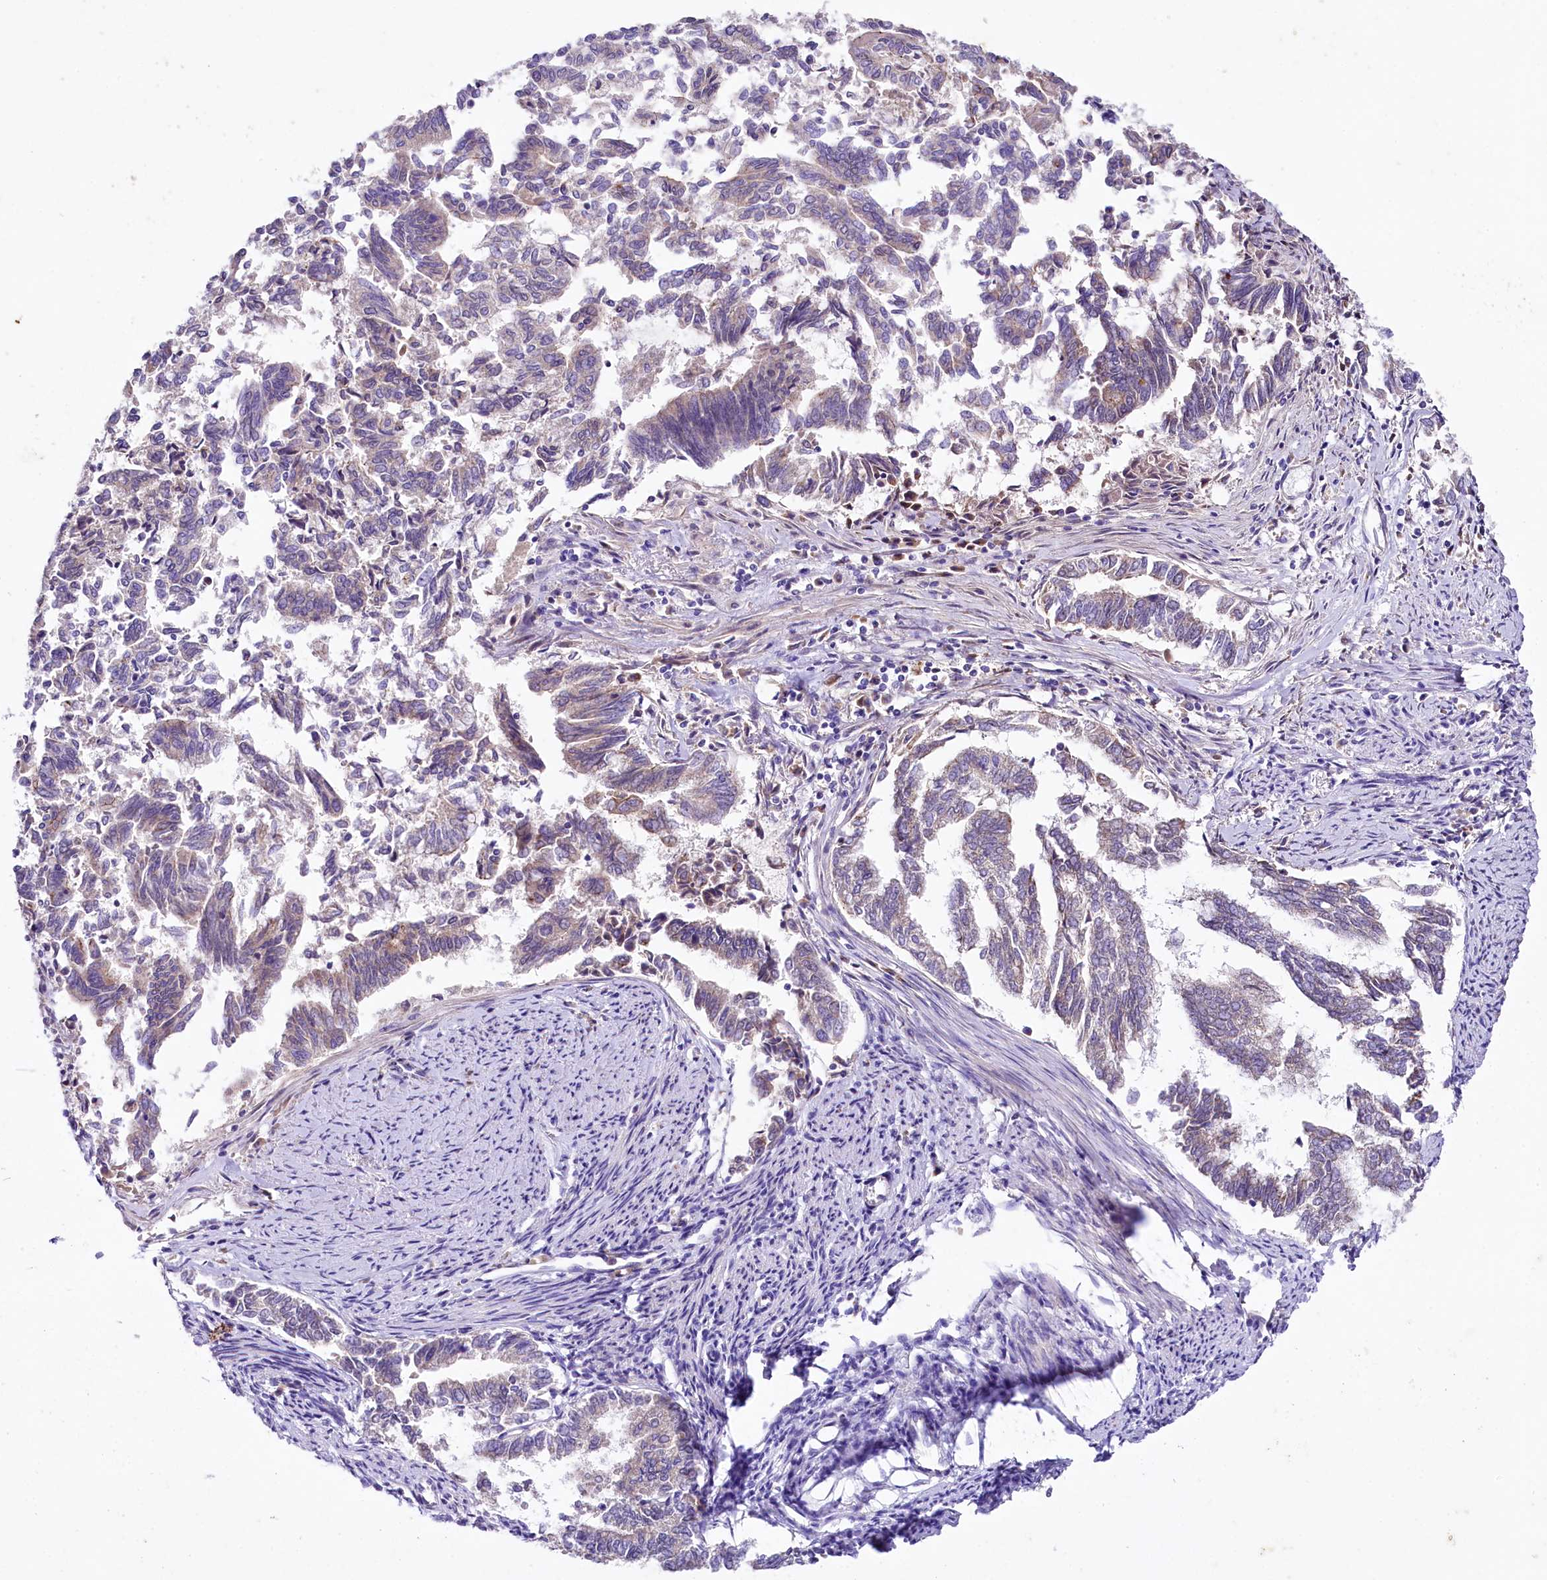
{"staining": {"intensity": "moderate", "quantity": "<25%", "location": "cytoplasmic/membranous"}, "tissue": "endometrial cancer", "cell_type": "Tumor cells", "image_type": "cancer", "snomed": [{"axis": "morphology", "description": "Adenocarcinoma, NOS"}, {"axis": "topography", "description": "Endometrium"}], "caption": "This histopathology image displays endometrial adenocarcinoma stained with immunohistochemistry (IHC) to label a protein in brown. The cytoplasmic/membranous of tumor cells show moderate positivity for the protein. Nuclei are counter-stained blue.", "gene": "SACM1L", "patient": {"sex": "female", "age": 79}}